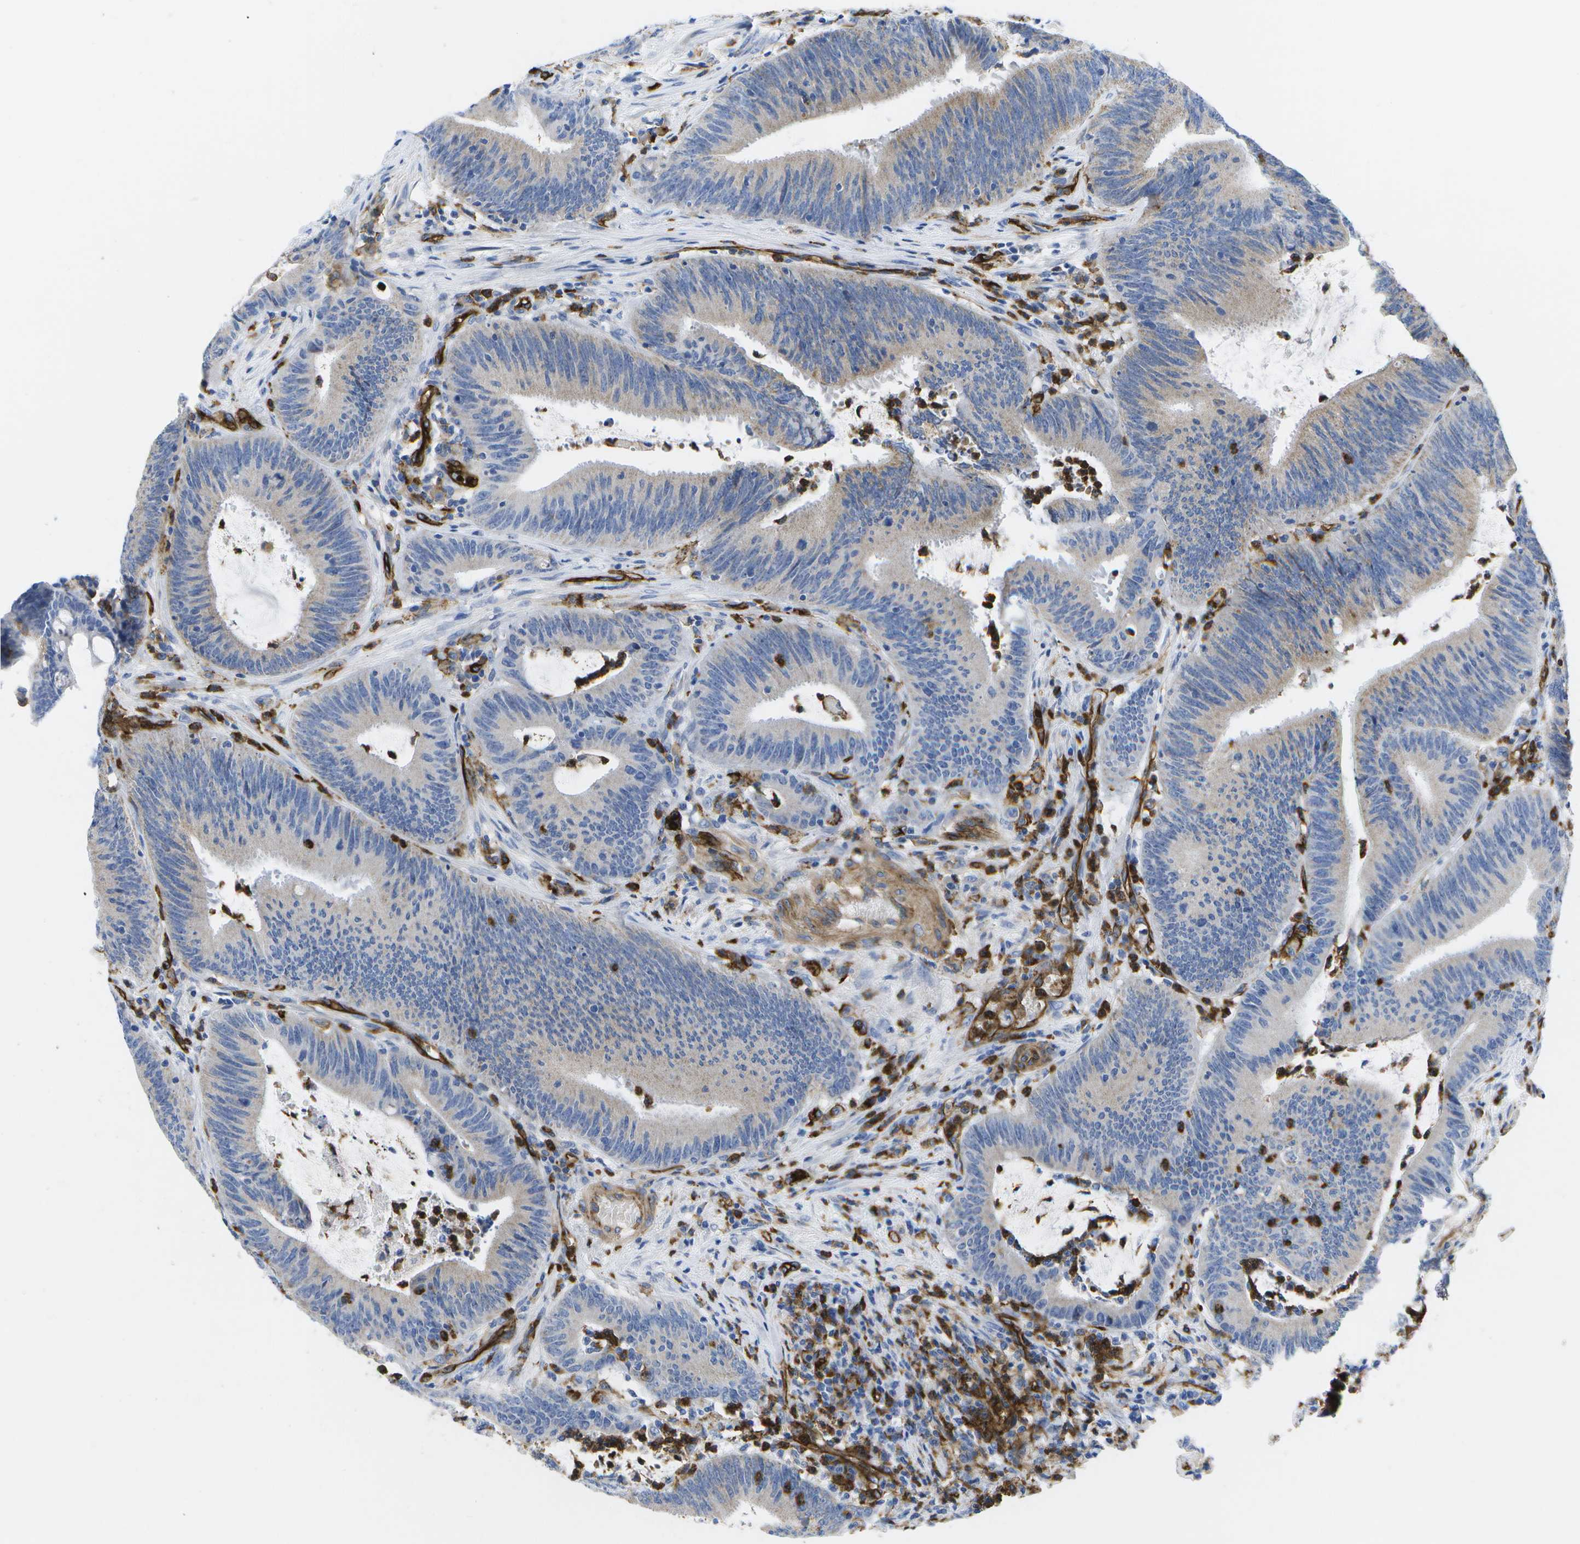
{"staining": {"intensity": "negative", "quantity": "none", "location": "none"}, "tissue": "colorectal cancer", "cell_type": "Tumor cells", "image_type": "cancer", "snomed": [{"axis": "morphology", "description": "Normal tissue, NOS"}, {"axis": "morphology", "description": "Adenocarcinoma, NOS"}, {"axis": "topography", "description": "Rectum"}], "caption": "A high-resolution micrograph shows IHC staining of colorectal cancer, which exhibits no significant staining in tumor cells.", "gene": "DYSF", "patient": {"sex": "female", "age": 66}}